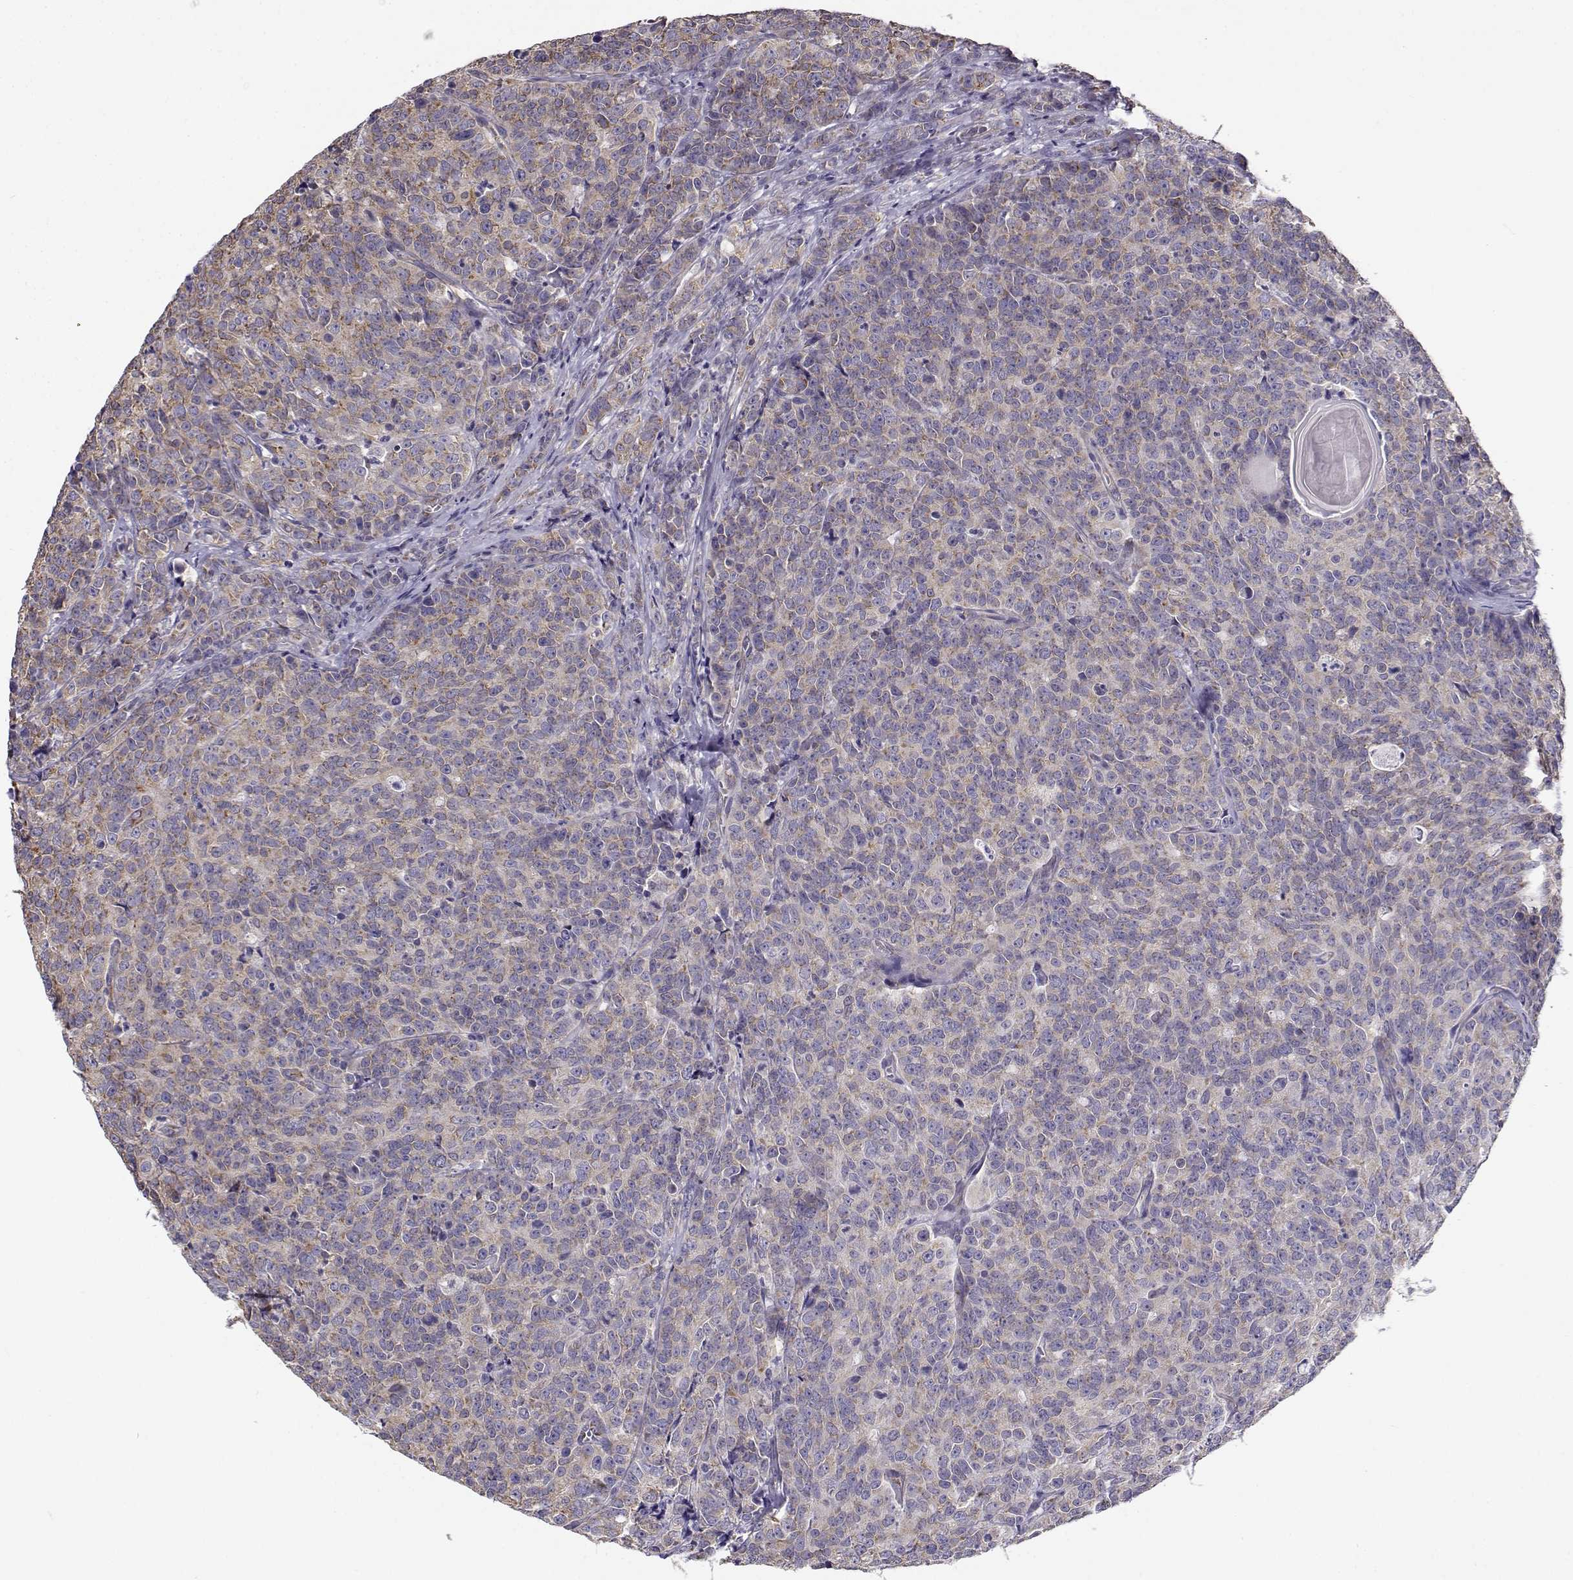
{"staining": {"intensity": "weak", "quantity": ">75%", "location": "cytoplasmic/membranous"}, "tissue": "prostate cancer", "cell_type": "Tumor cells", "image_type": "cancer", "snomed": [{"axis": "morphology", "description": "Adenocarcinoma, NOS"}, {"axis": "topography", "description": "Prostate"}], "caption": "Adenocarcinoma (prostate) tissue reveals weak cytoplasmic/membranous expression in approximately >75% of tumor cells, visualized by immunohistochemistry. Using DAB (brown) and hematoxylin (blue) stains, captured at high magnification using brightfield microscopy.", "gene": "BEND6", "patient": {"sex": "male", "age": 67}}